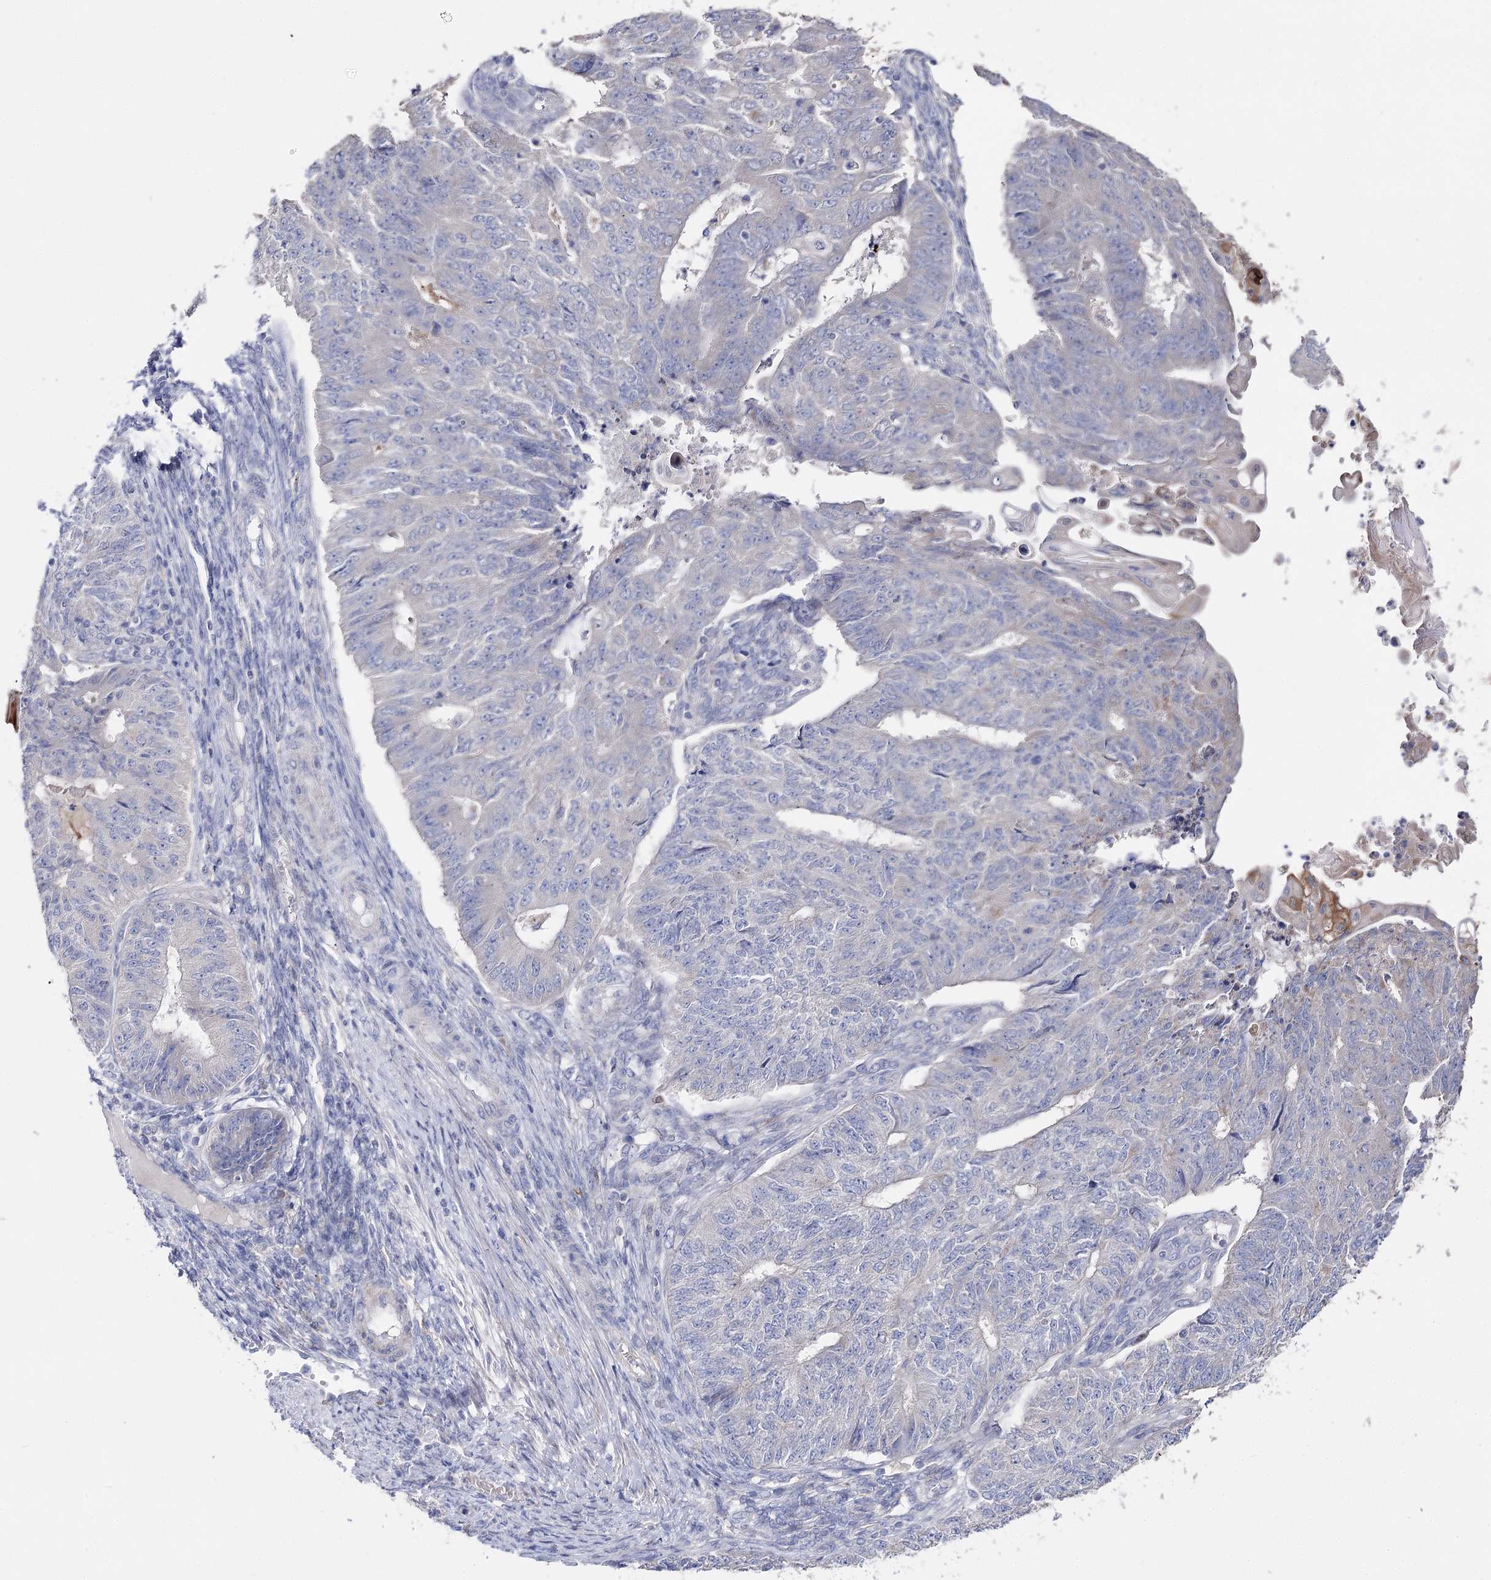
{"staining": {"intensity": "negative", "quantity": "none", "location": "none"}, "tissue": "endometrial cancer", "cell_type": "Tumor cells", "image_type": "cancer", "snomed": [{"axis": "morphology", "description": "Adenocarcinoma, NOS"}, {"axis": "topography", "description": "Endometrium"}], "caption": "There is no significant expression in tumor cells of endometrial adenocarcinoma. (DAB (3,3'-diaminobenzidine) immunohistochemistry (IHC), high magnification).", "gene": "NRAP", "patient": {"sex": "female", "age": 32}}